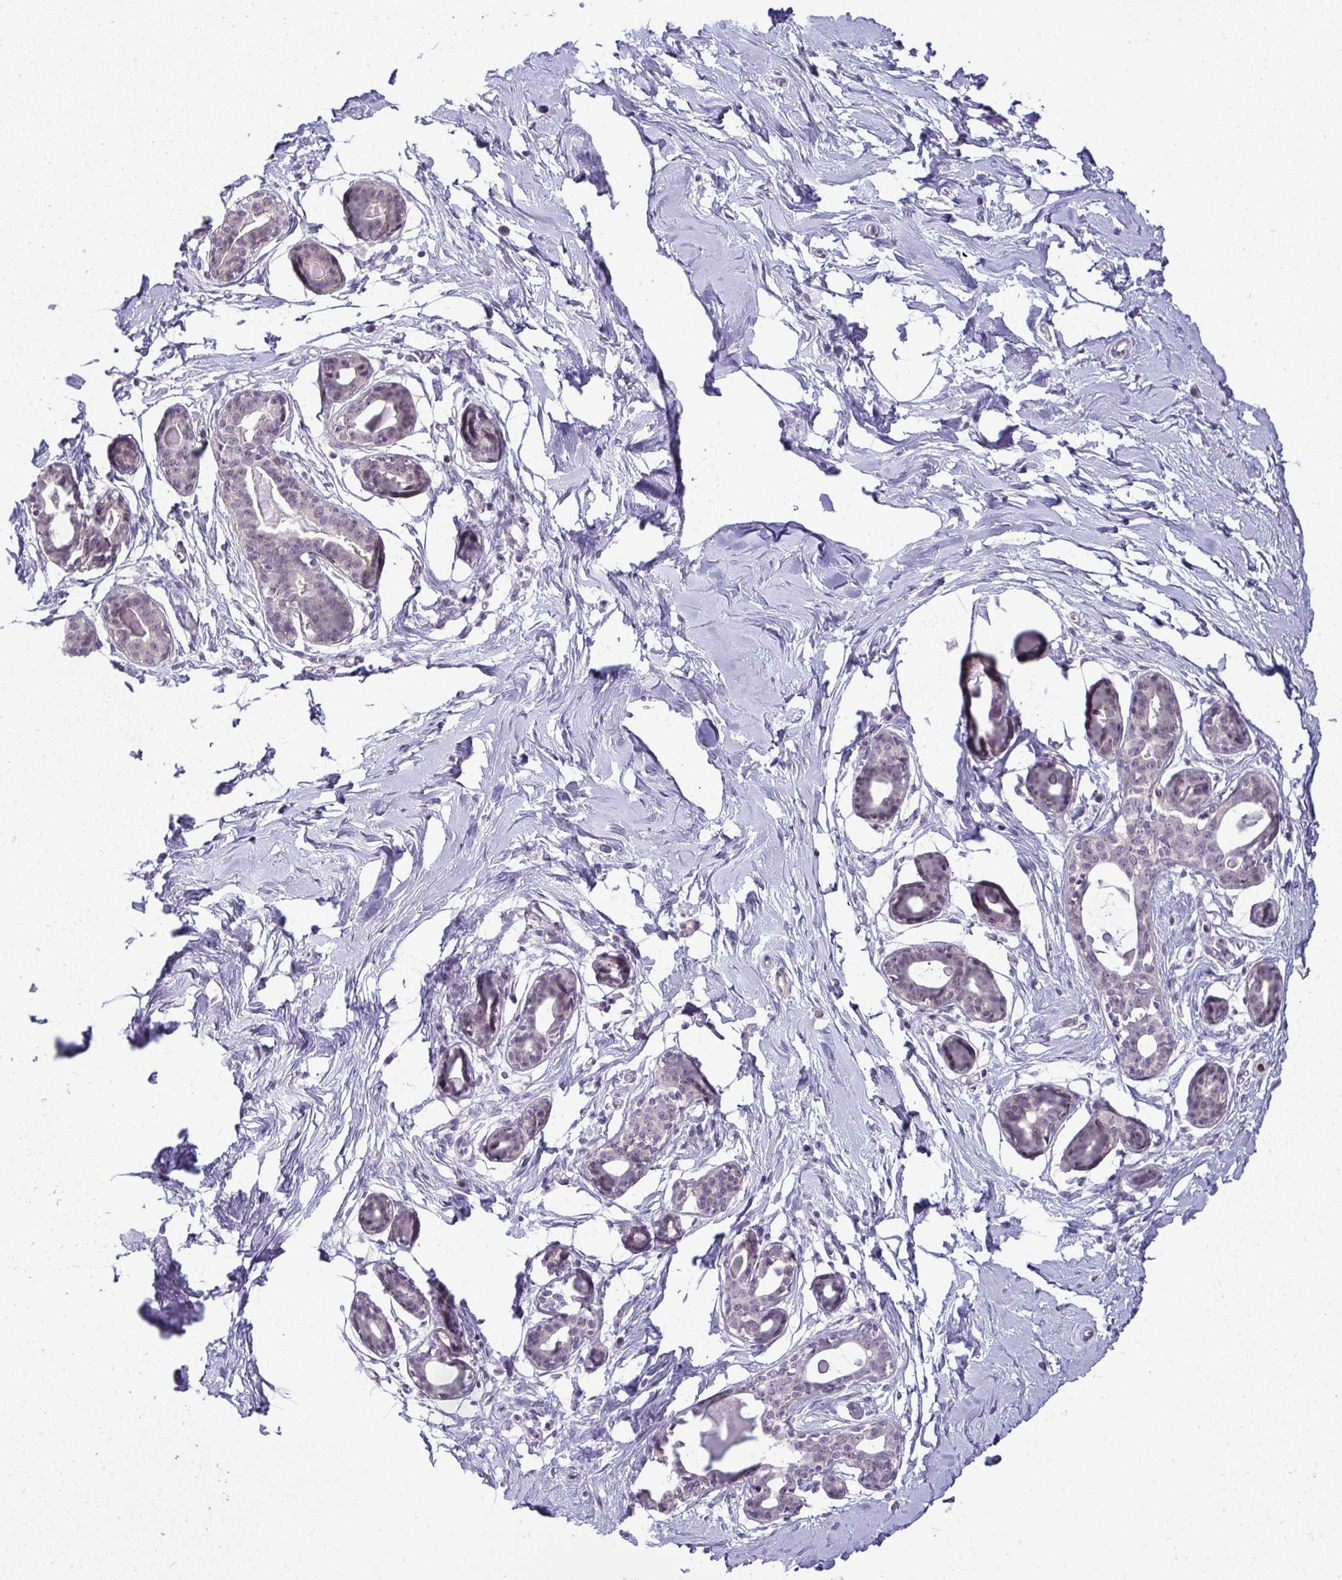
{"staining": {"intensity": "negative", "quantity": "none", "location": "none"}, "tissue": "breast", "cell_type": "Adipocytes", "image_type": "normal", "snomed": [{"axis": "morphology", "description": "Normal tissue, NOS"}, {"axis": "topography", "description": "Breast"}], "caption": "Protein analysis of normal breast exhibits no significant staining in adipocytes. The staining is performed using DAB brown chromogen with nuclei counter-stained in using hematoxylin.", "gene": "DZIP1", "patient": {"sex": "female", "age": 45}}